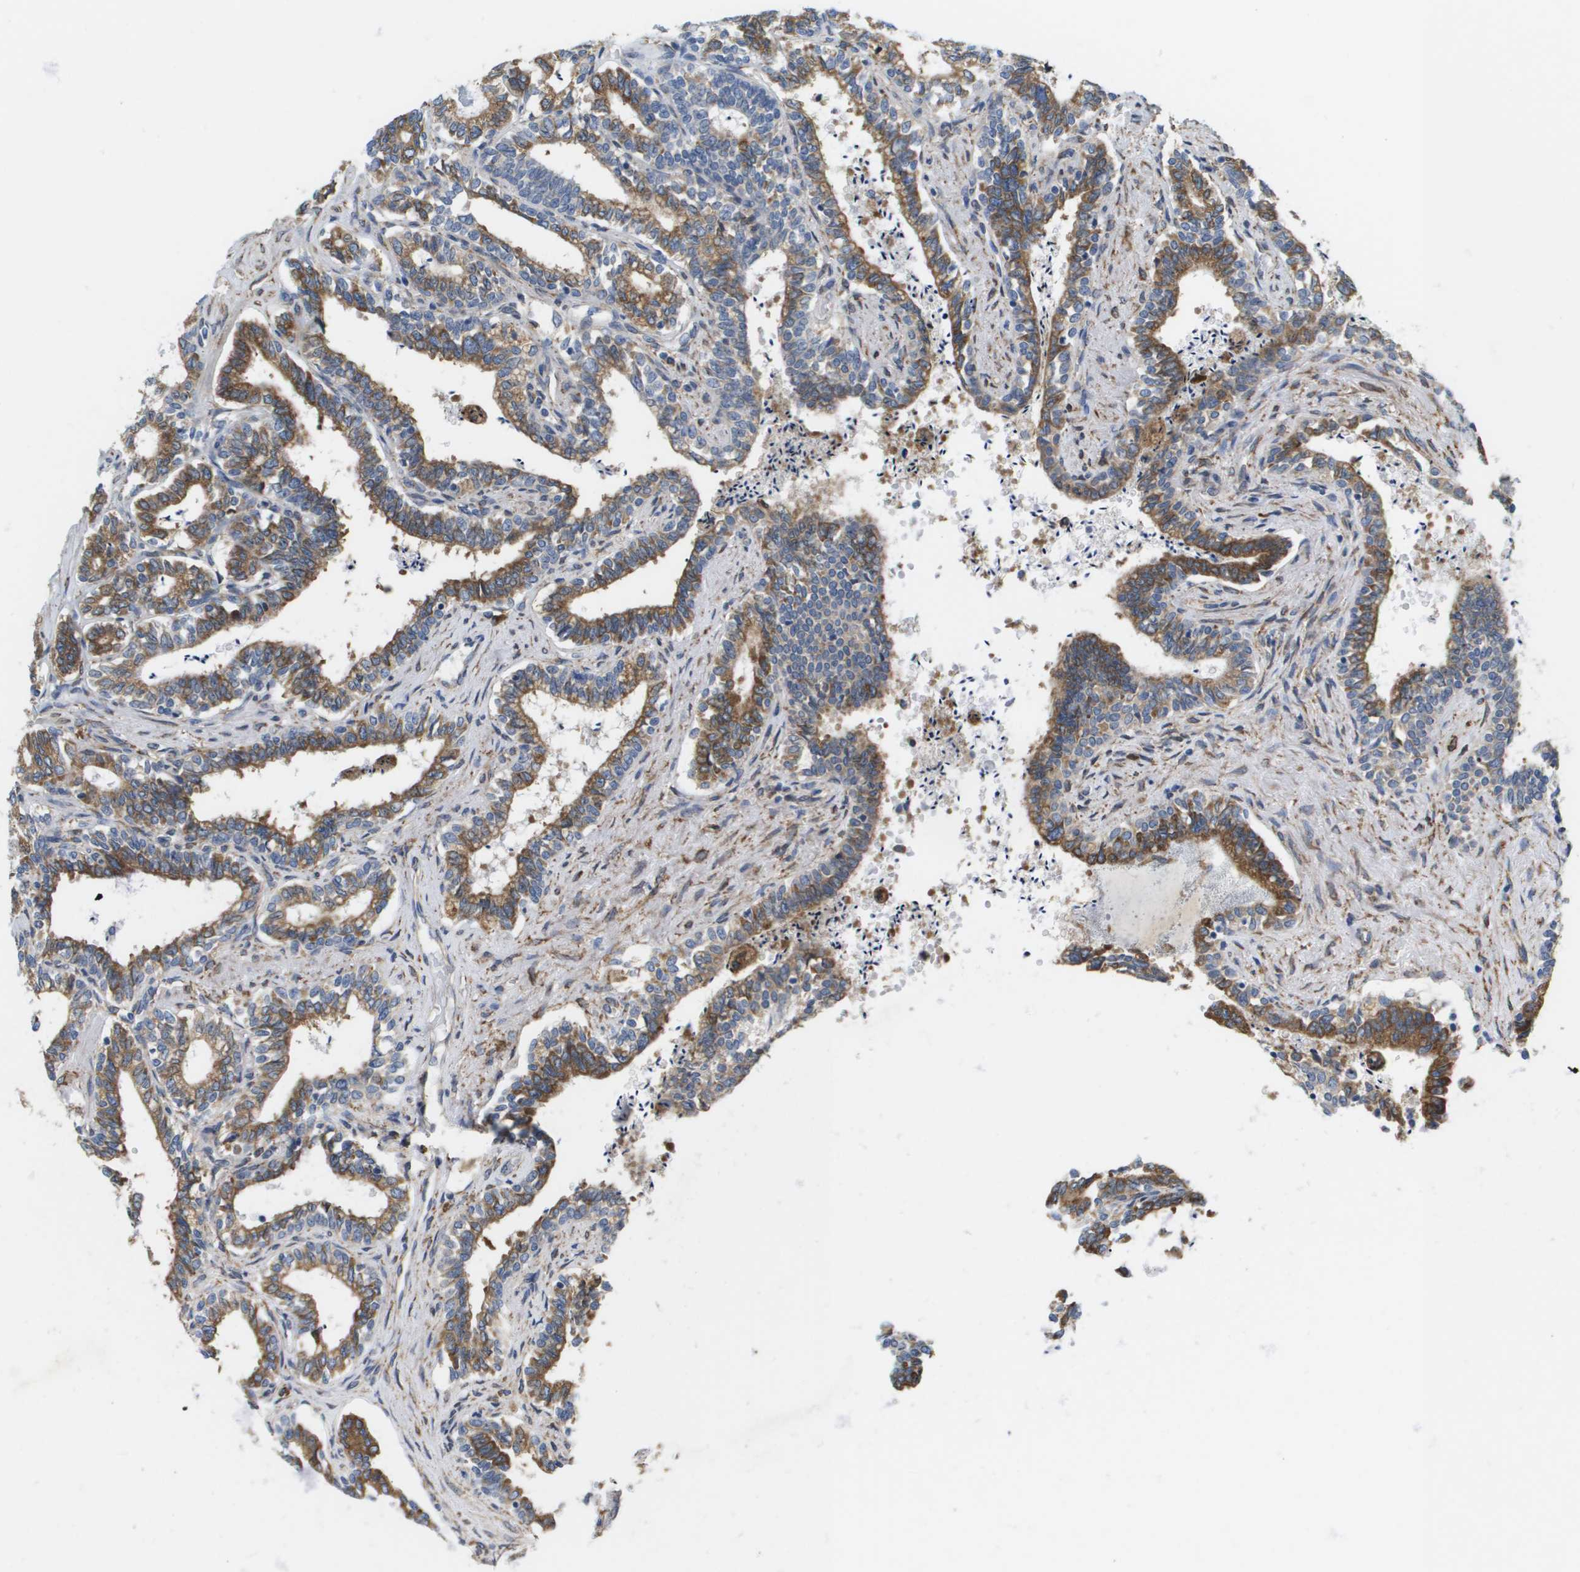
{"staining": {"intensity": "moderate", "quantity": ">75%", "location": "cytoplasmic/membranous"}, "tissue": "seminal vesicle", "cell_type": "Glandular cells", "image_type": "normal", "snomed": [{"axis": "morphology", "description": "Normal tissue, NOS"}, {"axis": "morphology", "description": "Adenocarcinoma, High grade"}, {"axis": "topography", "description": "Prostate"}, {"axis": "topography", "description": "Seminal veicle"}], "caption": "Human seminal vesicle stained for a protein (brown) exhibits moderate cytoplasmic/membranous positive staining in approximately >75% of glandular cells.", "gene": "ST3GAL2", "patient": {"sex": "male", "age": 55}}